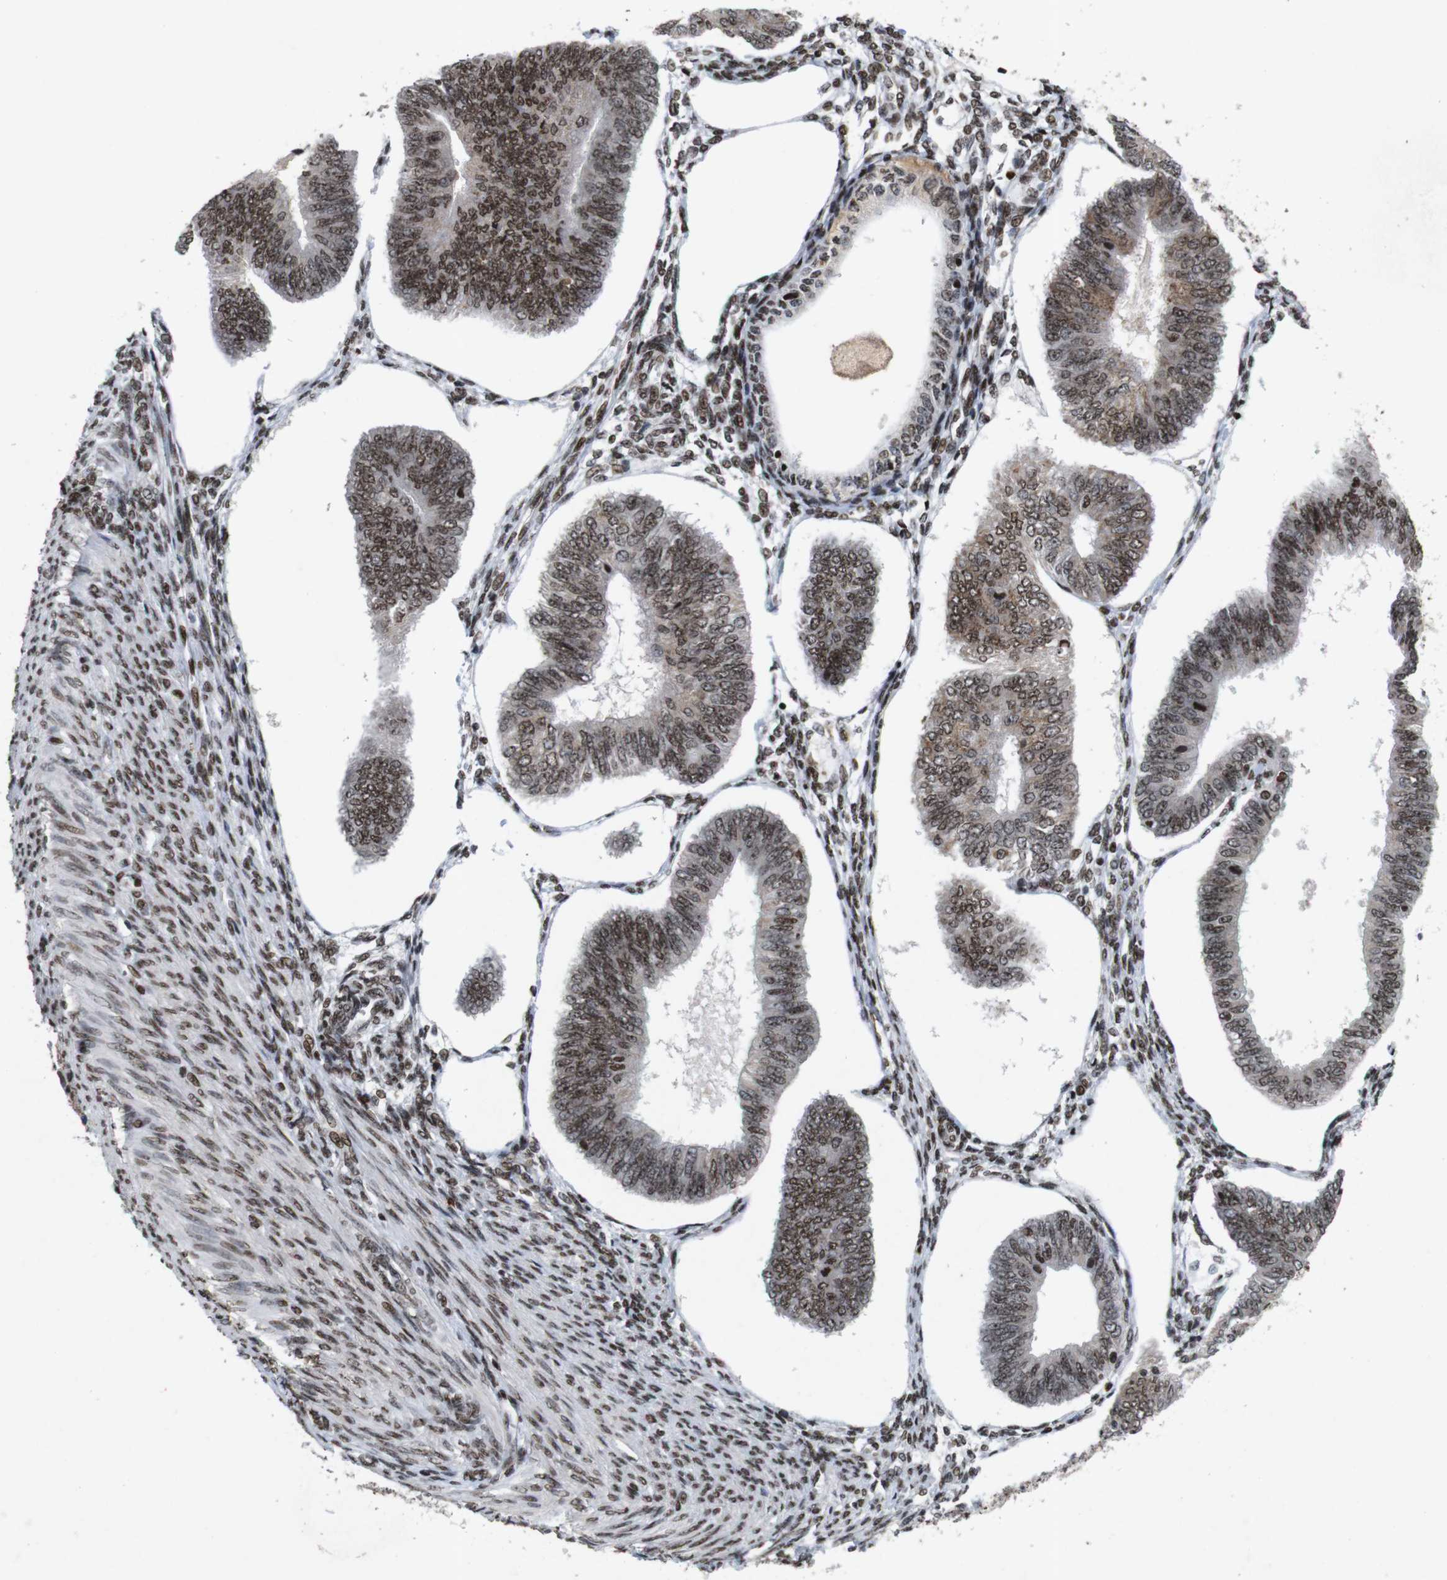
{"staining": {"intensity": "moderate", "quantity": ">75%", "location": "nuclear"}, "tissue": "endometrial cancer", "cell_type": "Tumor cells", "image_type": "cancer", "snomed": [{"axis": "morphology", "description": "Adenocarcinoma, NOS"}, {"axis": "topography", "description": "Endometrium"}], "caption": "Immunohistochemical staining of adenocarcinoma (endometrial) reveals medium levels of moderate nuclear protein positivity in about >75% of tumor cells. (DAB (3,3'-diaminobenzidine) = brown stain, brightfield microscopy at high magnification).", "gene": "MAGEH1", "patient": {"sex": "female", "age": 58}}